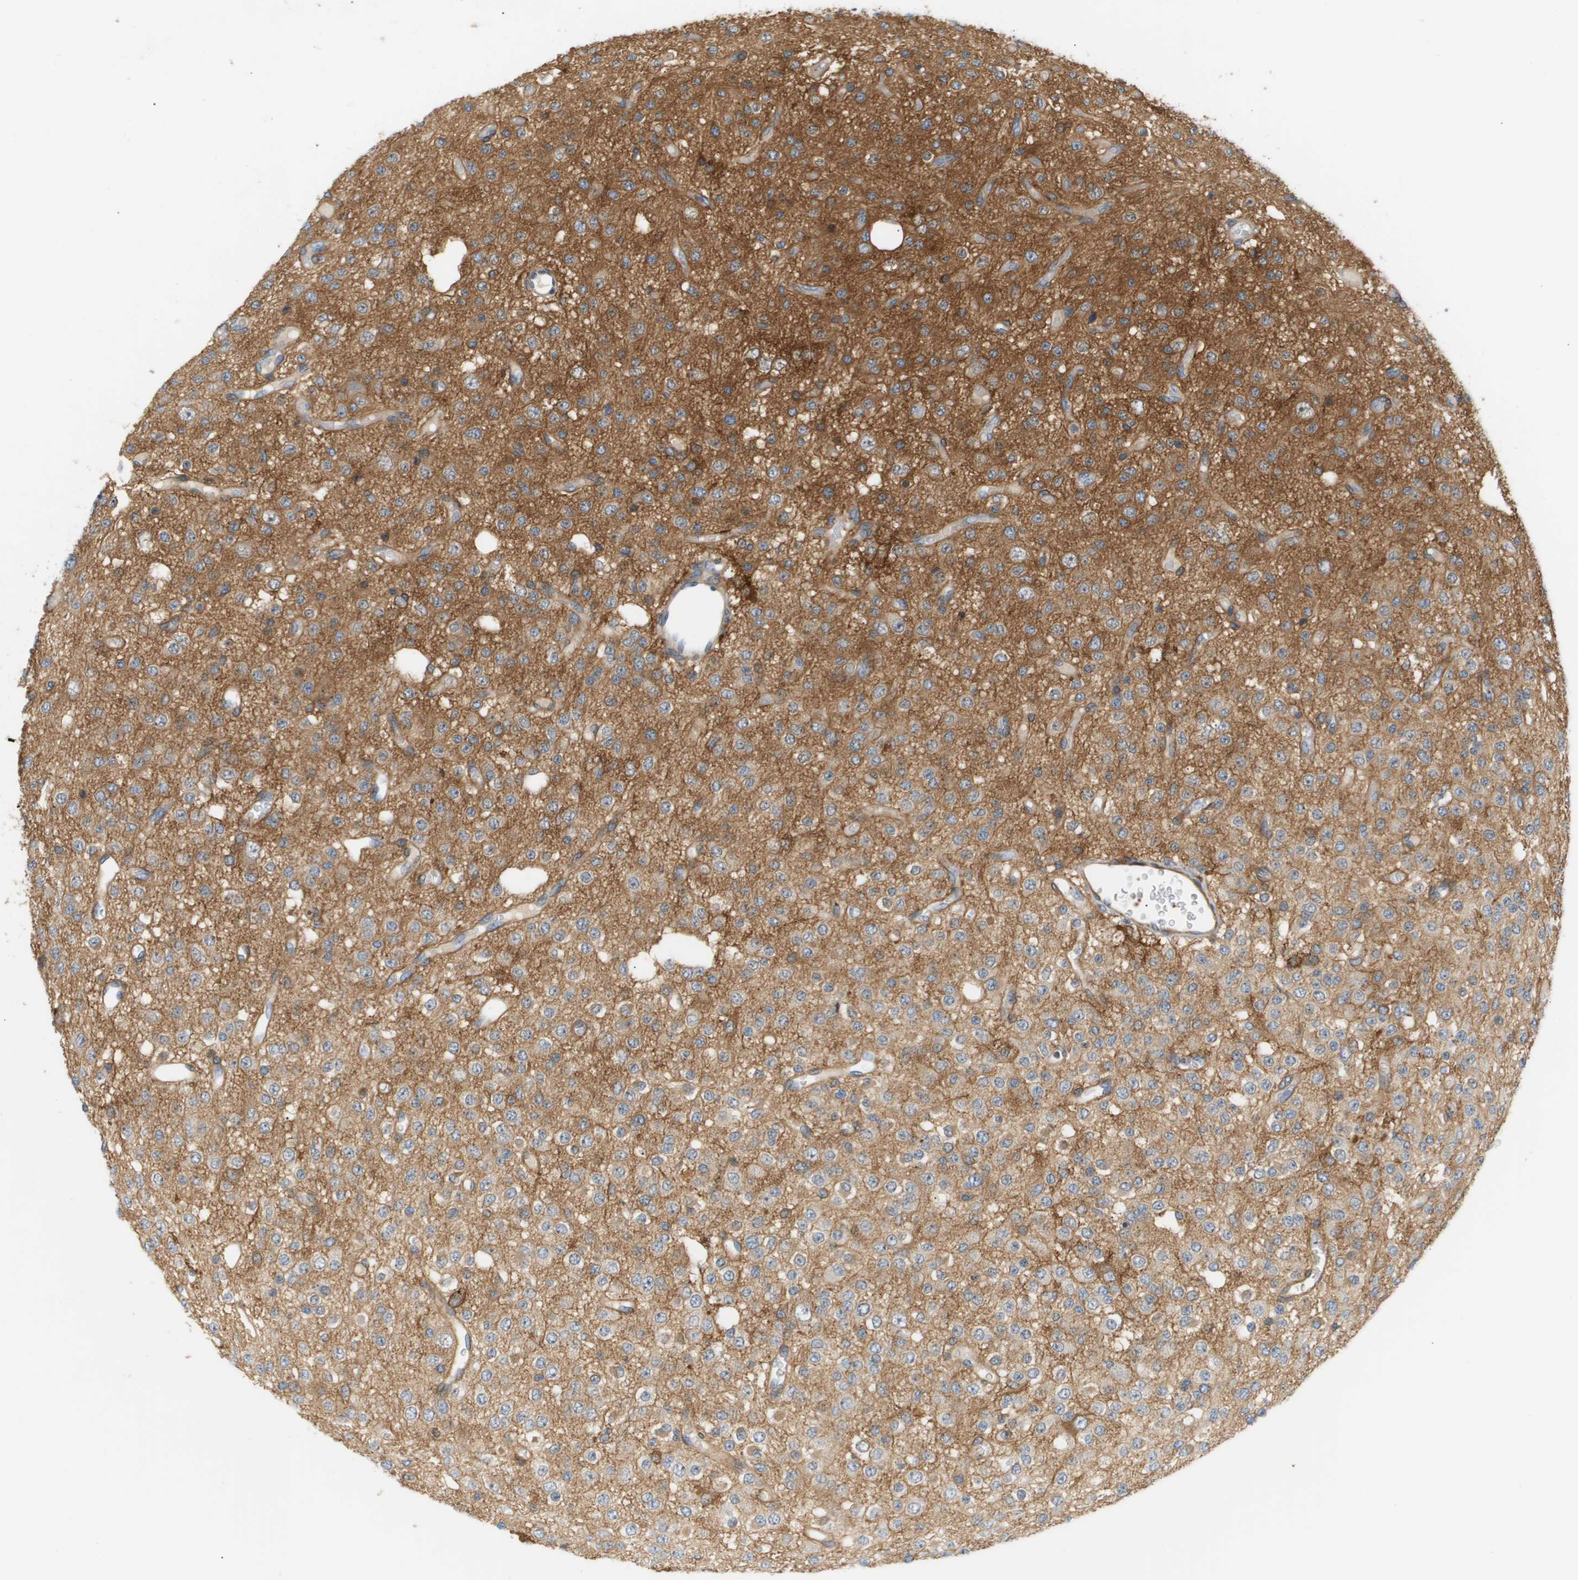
{"staining": {"intensity": "moderate", "quantity": "25%-75%", "location": "cytoplasmic/membranous"}, "tissue": "glioma", "cell_type": "Tumor cells", "image_type": "cancer", "snomed": [{"axis": "morphology", "description": "Glioma, malignant, Low grade"}, {"axis": "topography", "description": "Brain"}], "caption": "Glioma stained with immunohistochemistry (IHC) reveals moderate cytoplasmic/membranous positivity in about 25%-75% of tumor cells.", "gene": "CORO2B", "patient": {"sex": "male", "age": 38}}